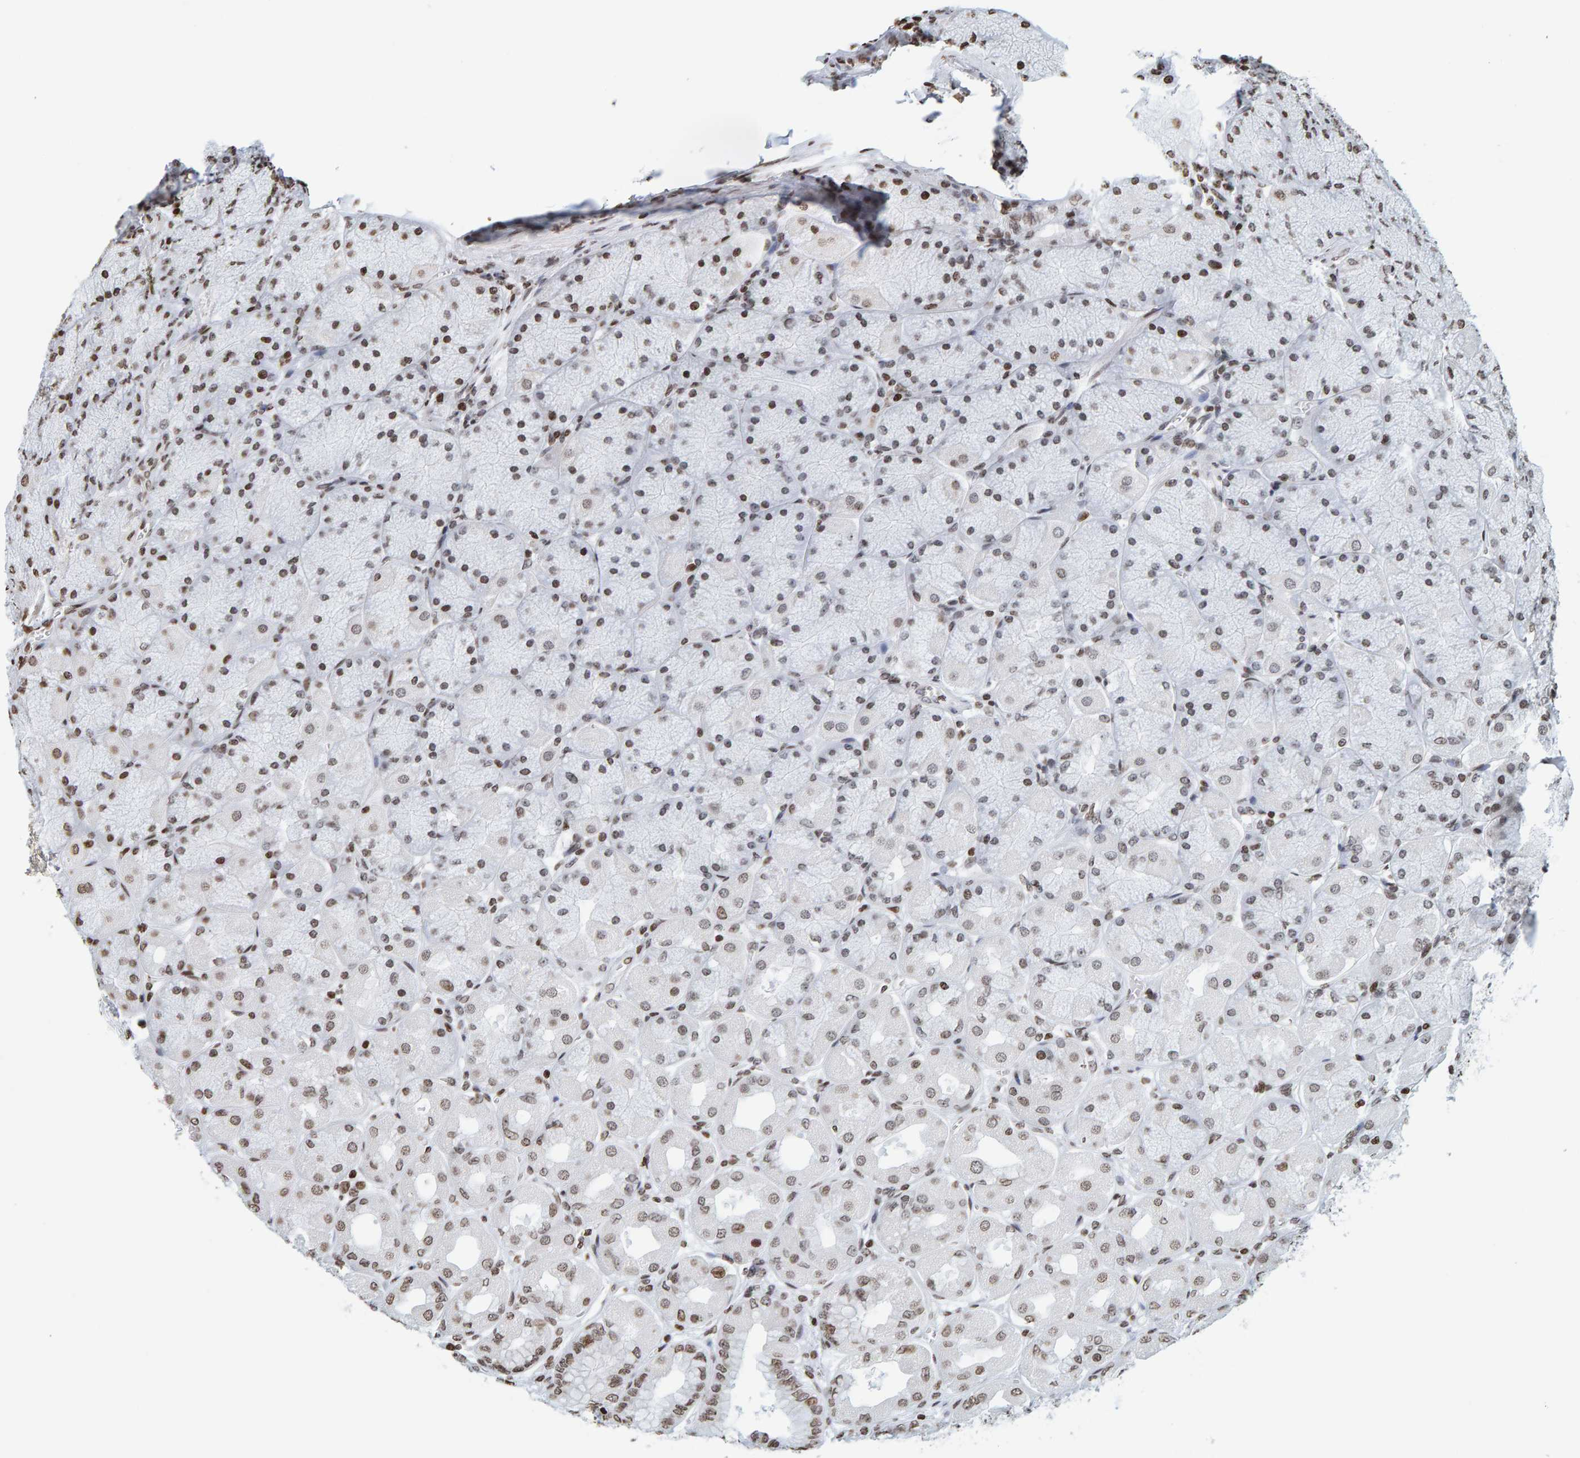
{"staining": {"intensity": "moderate", "quantity": "25%-75%", "location": "nuclear"}, "tissue": "stomach", "cell_type": "Glandular cells", "image_type": "normal", "snomed": [{"axis": "morphology", "description": "Normal tissue, NOS"}, {"axis": "topography", "description": "Stomach, upper"}], "caption": "Immunohistochemistry (IHC) photomicrograph of benign stomach stained for a protein (brown), which displays medium levels of moderate nuclear staining in approximately 25%-75% of glandular cells.", "gene": "BRF2", "patient": {"sex": "female", "age": 56}}